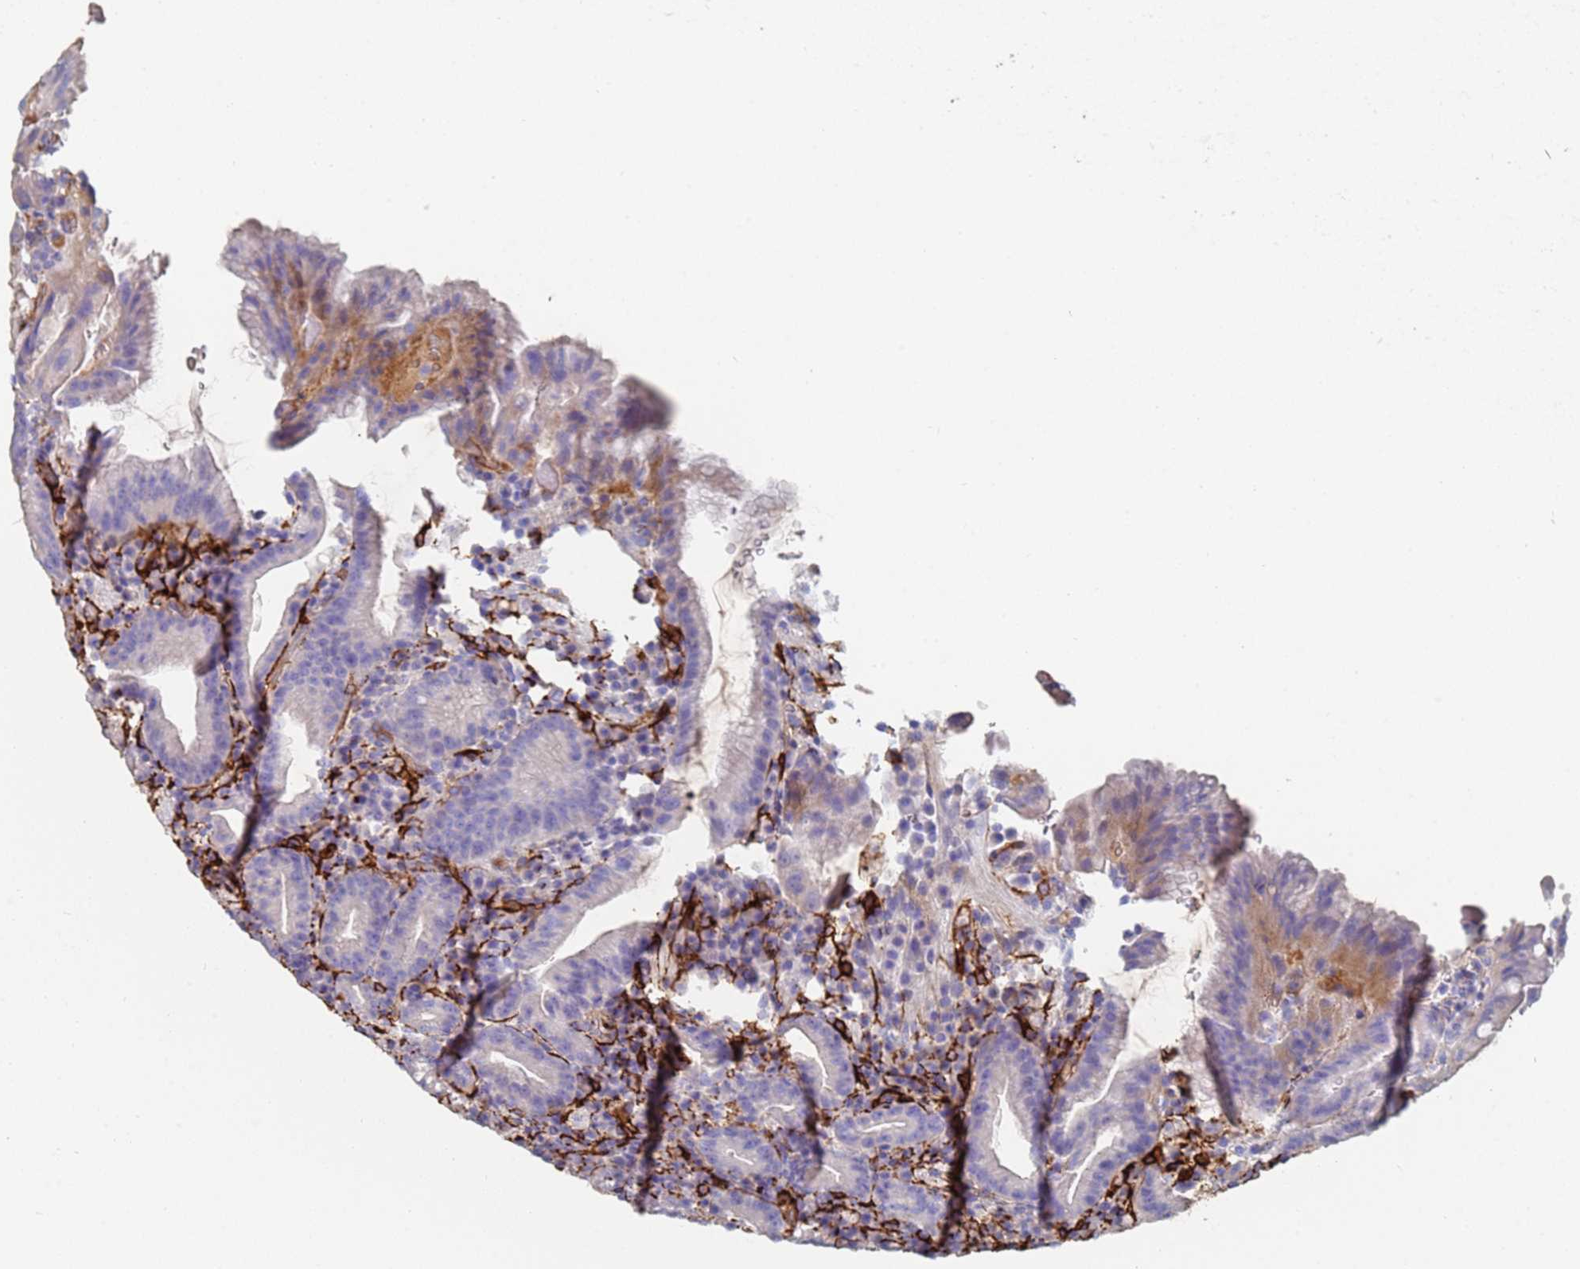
{"staining": {"intensity": "moderate", "quantity": "<25%", "location": "cytoplasmic/membranous"}, "tissue": "stomach", "cell_type": "Glandular cells", "image_type": "normal", "snomed": [{"axis": "morphology", "description": "Normal tissue, NOS"}, {"axis": "morphology", "description": "Inflammation, NOS"}, {"axis": "topography", "description": "Stomach"}], "caption": "This micrograph displays normal stomach stained with immunohistochemistry to label a protein in brown. The cytoplasmic/membranous of glandular cells show moderate positivity for the protein. Nuclei are counter-stained blue.", "gene": "ABCA8", "patient": {"sex": "male", "age": 79}}